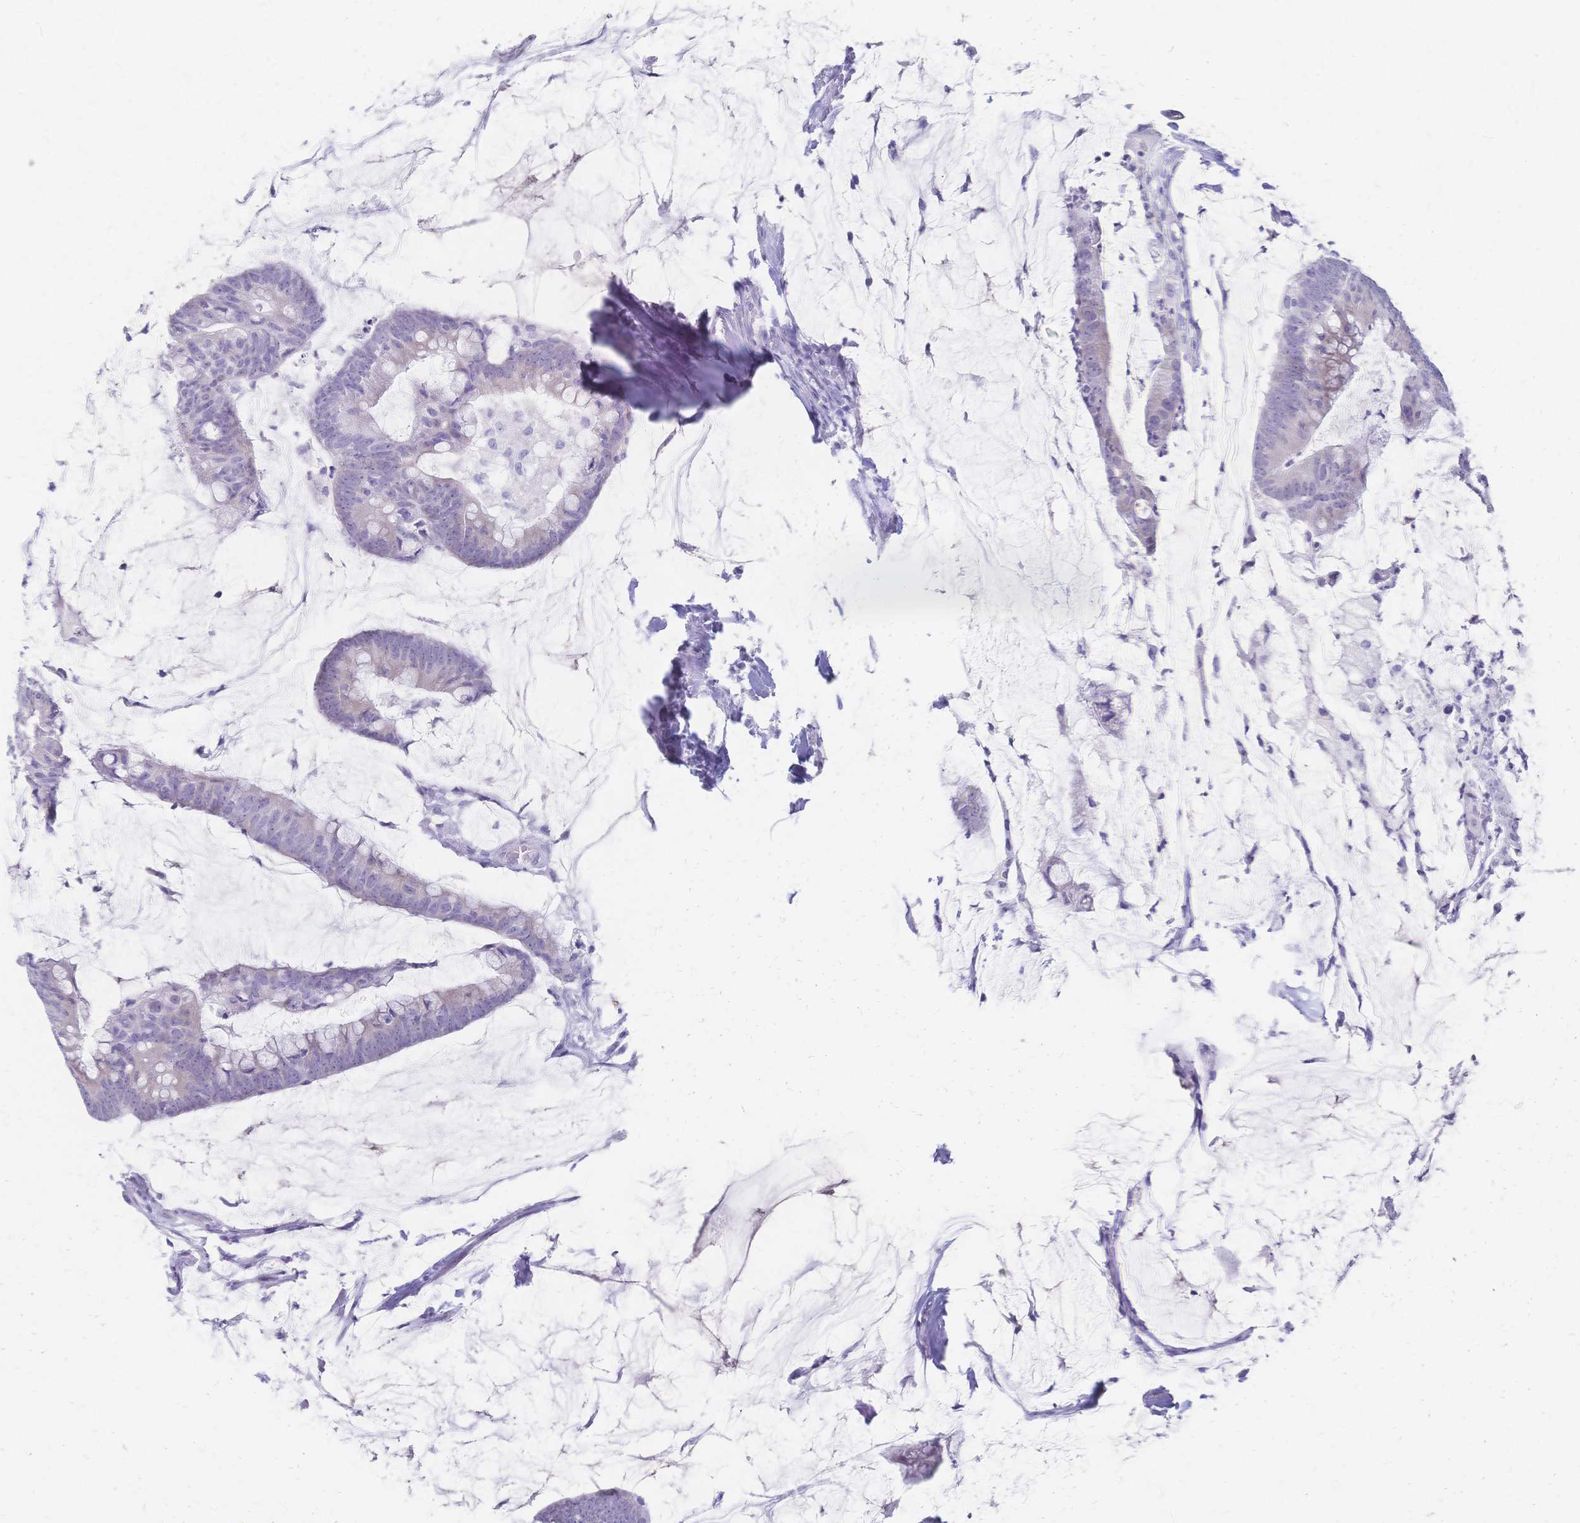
{"staining": {"intensity": "negative", "quantity": "none", "location": "none"}, "tissue": "colorectal cancer", "cell_type": "Tumor cells", "image_type": "cancer", "snomed": [{"axis": "morphology", "description": "Adenocarcinoma, NOS"}, {"axis": "topography", "description": "Colon"}], "caption": "The IHC micrograph has no significant expression in tumor cells of adenocarcinoma (colorectal) tissue.", "gene": "CYB5A", "patient": {"sex": "male", "age": 62}}